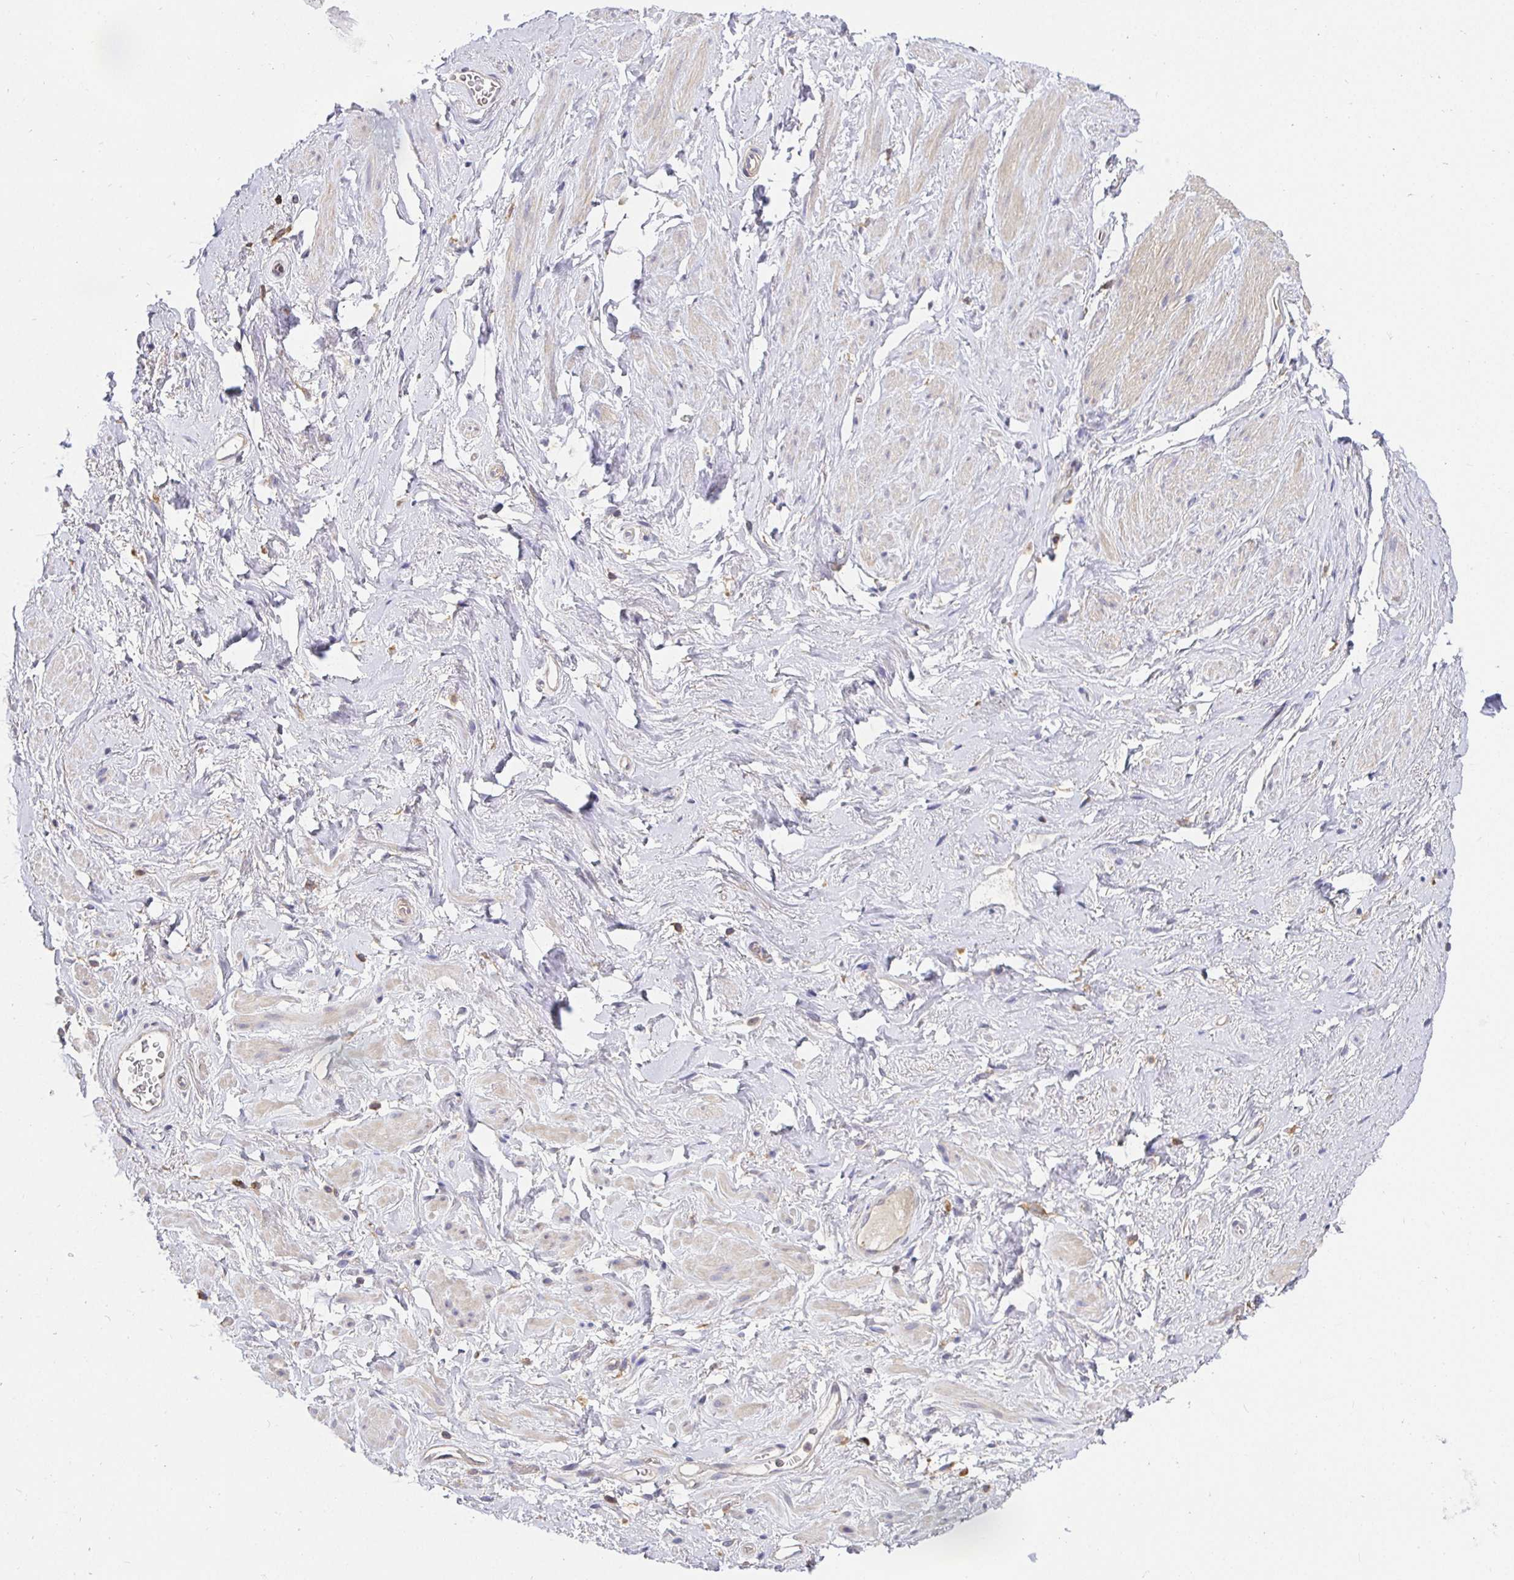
{"staining": {"intensity": "negative", "quantity": "none", "location": "none"}, "tissue": "soft tissue", "cell_type": "Fibroblasts", "image_type": "normal", "snomed": [{"axis": "morphology", "description": "Normal tissue, NOS"}, {"axis": "topography", "description": "Vagina"}, {"axis": "topography", "description": "Peripheral nerve tissue"}], "caption": "DAB immunohistochemical staining of normal human soft tissue exhibits no significant positivity in fibroblasts. (DAB (3,3'-diaminobenzidine) IHC, high magnification).", "gene": "ATP6V1F", "patient": {"sex": "female", "age": 71}}